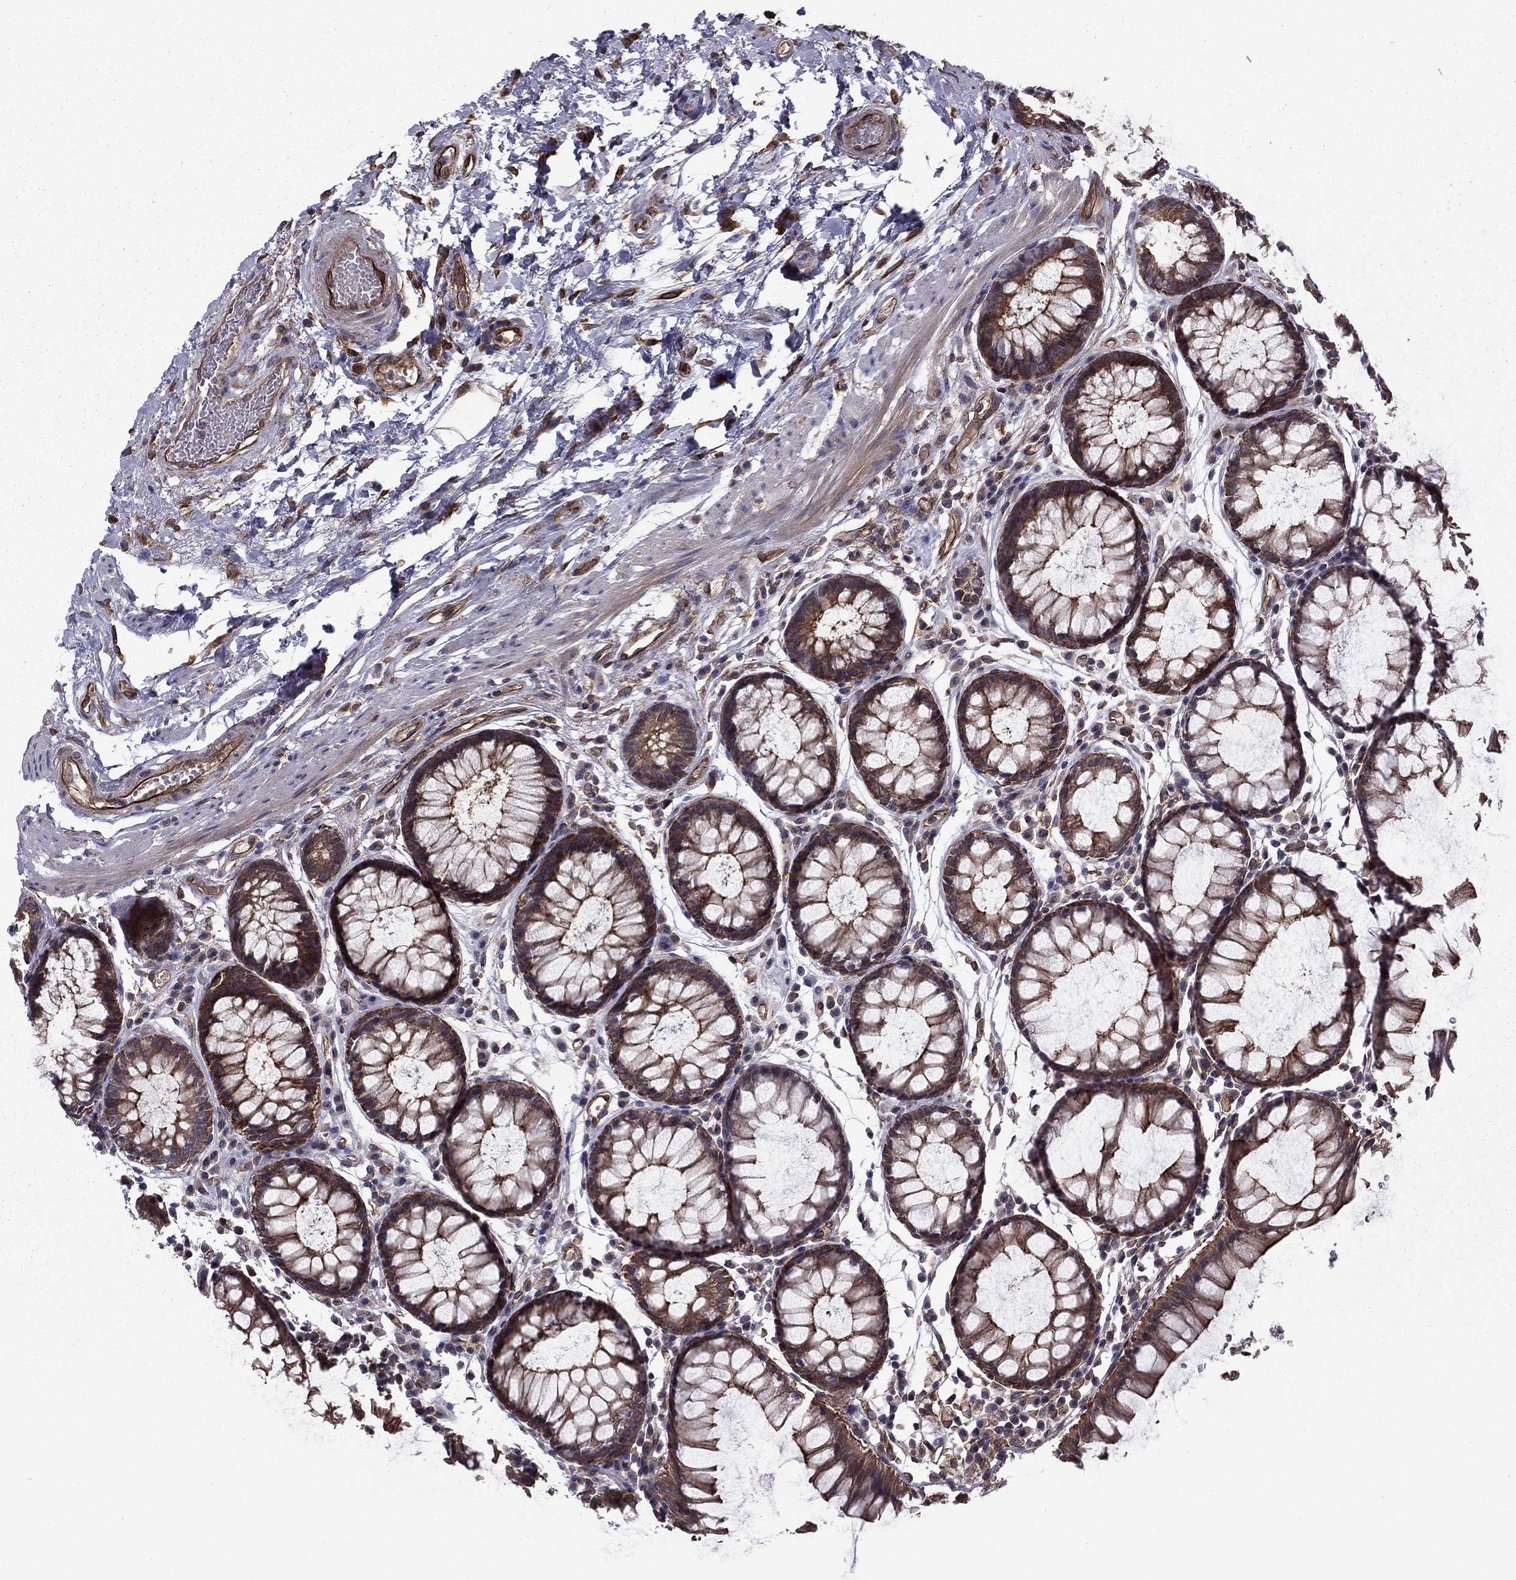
{"staining": {"intensity": "strong", "quantity": ">75%", "location": "cytoplasmic/membranous"}, "tissue": "rectum", "cell_type": "Glandular cells", "image_type": "normal", "snomed": [{"axis": "morphology", "description": "Normal tissue, NOS"}, {"axis": "topography", "description": "Rectum"}], "caption": "Immunohistochemistry micrograph of unremarkable rectum: rectum stained using immunohistochemistry reveals high levels of strong protein expression localized specifically in the cytoplasmic/membranous of glandular cells, appearing as a cytoplasmic/membranous brown color.", "gene": "SHMT1", "patient": {"sex": "female", "age": 68}}